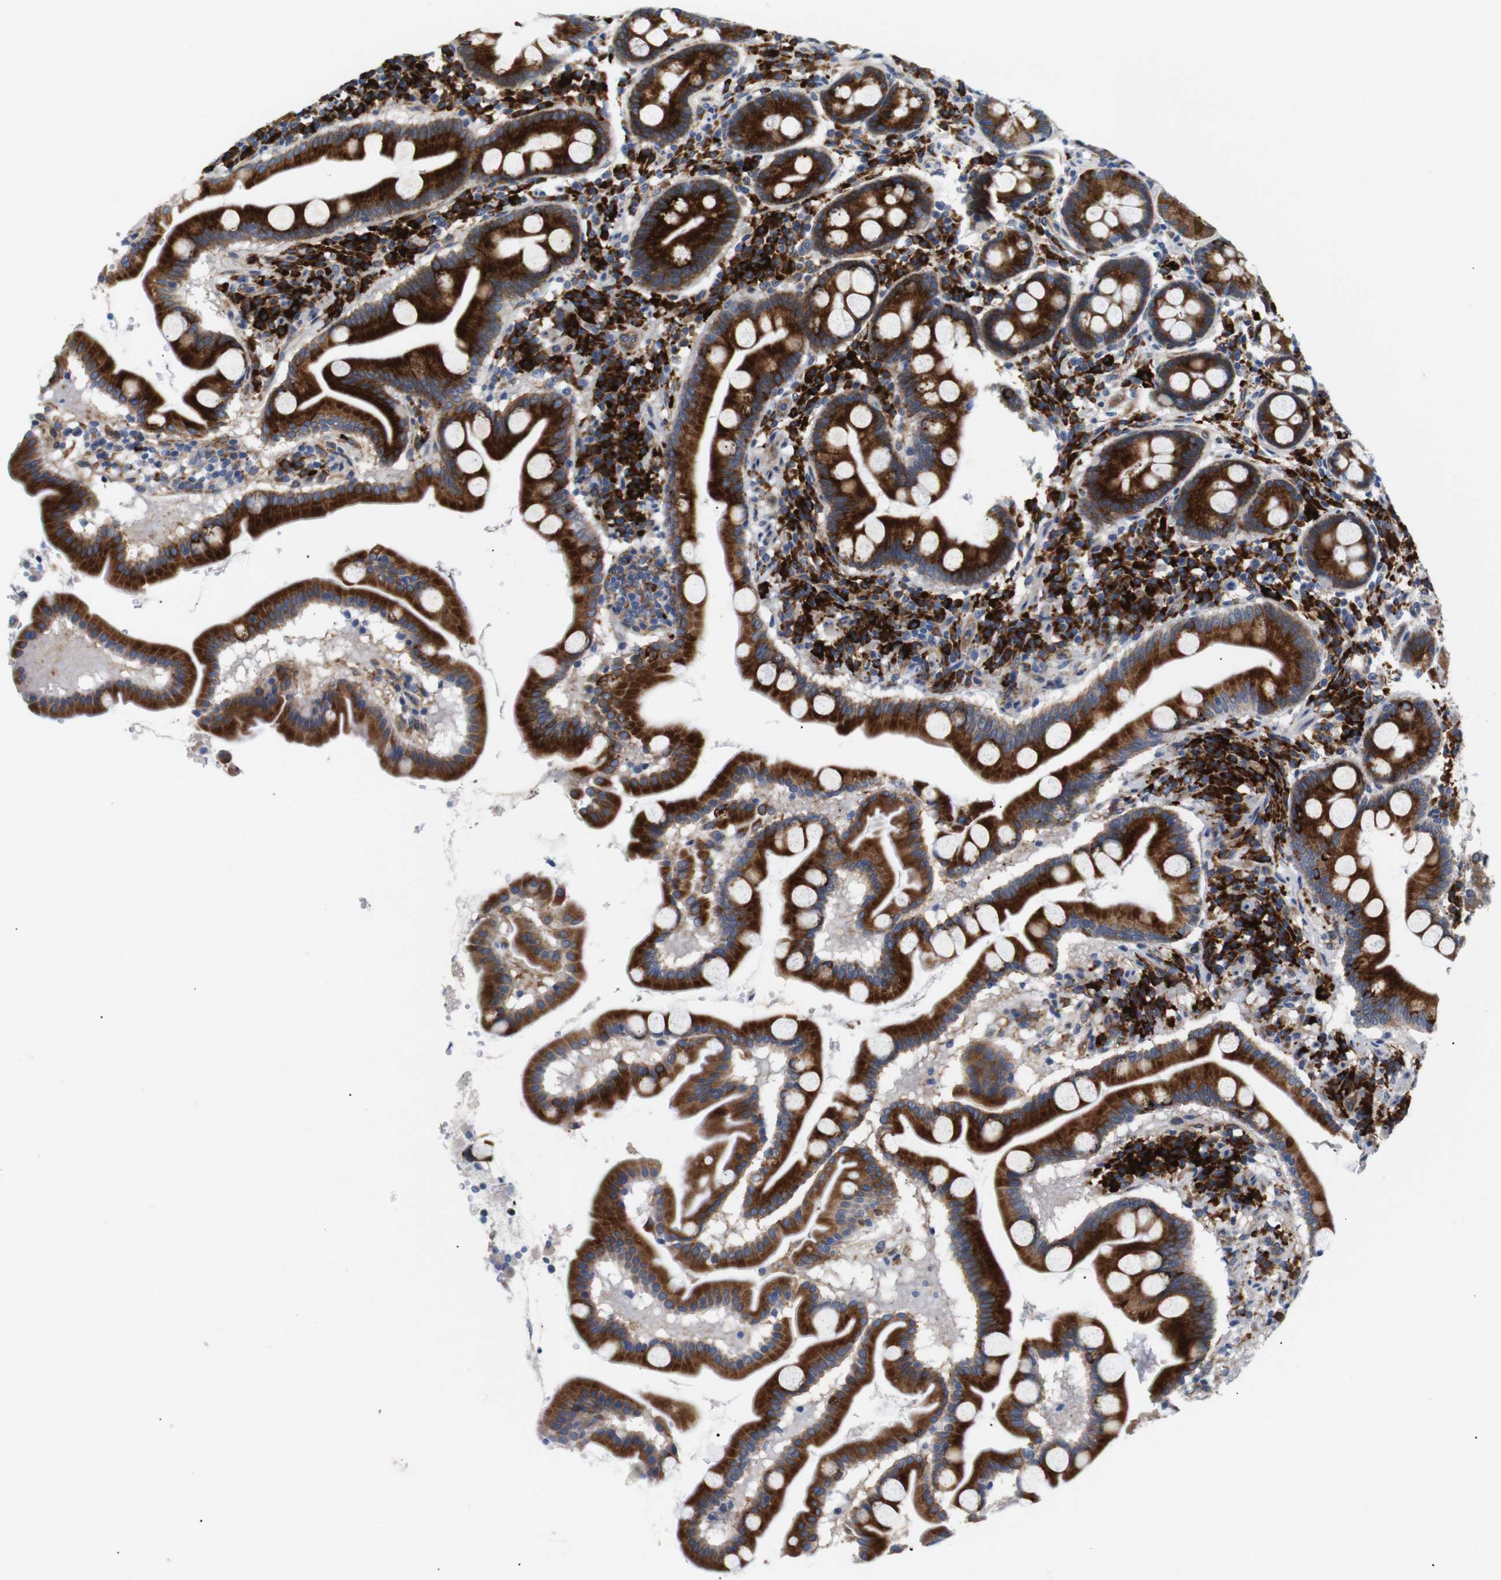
{"staining": {"intensity": "strong", "quantity": ">75%", "location": "cytoplasmic/membranous"}, "tissue": "duodenum", "cell_type": "Glandular cells", "image_type": "normal", "snomed": [{"axis": "morphology", "description": "Normal tissue, NOS"}, {"axis": "topography", "description": "Duodenum"}], "caption": "This is a histology image of IHC staining of normal duodenum, which shows strong expression in the cytoplasmic/membranous of glandular cells.", "gene": "UBE2G2", "patient": {"sex": "male", "age": 50}}